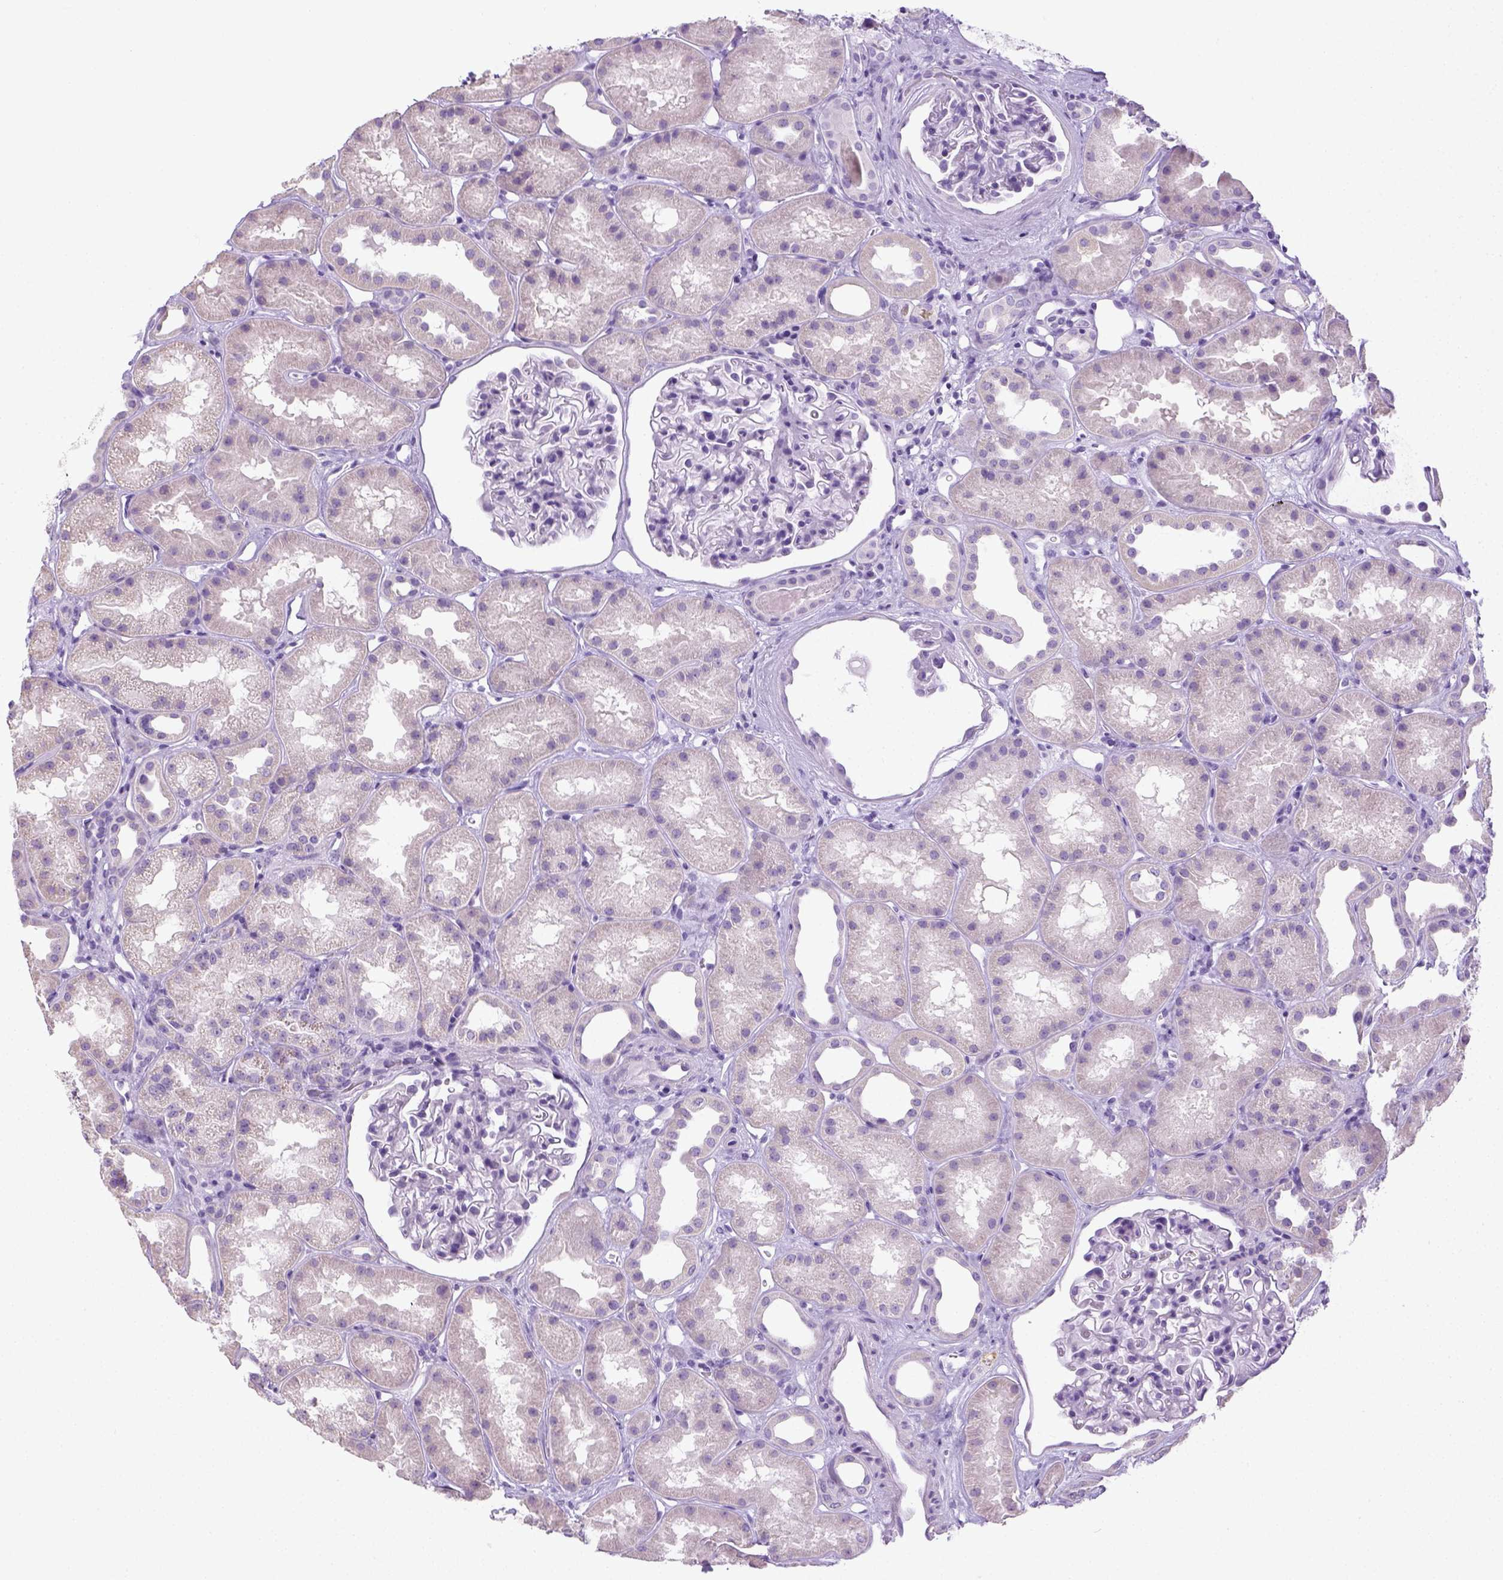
{"staining": {"intensity": "negative", "quantity": "none", "location": "none"}, "tissue": "kidney", "cell_type": "Cells in glomeruli", "image_type": "normal", "snomed": [{"axis": "morphology", "description": "Normal tissue, NOS"}, {"axis": "topography", "description": "Kidney"}], "caption": "Immunohistochemical staining of benign human kidney displays no significant positivity in cells in glomeruli. (DAB immunohistochemistry (IHC), high magnification).", "gene": "LGSN", "patient": {"sex": "male", "age": 61}}